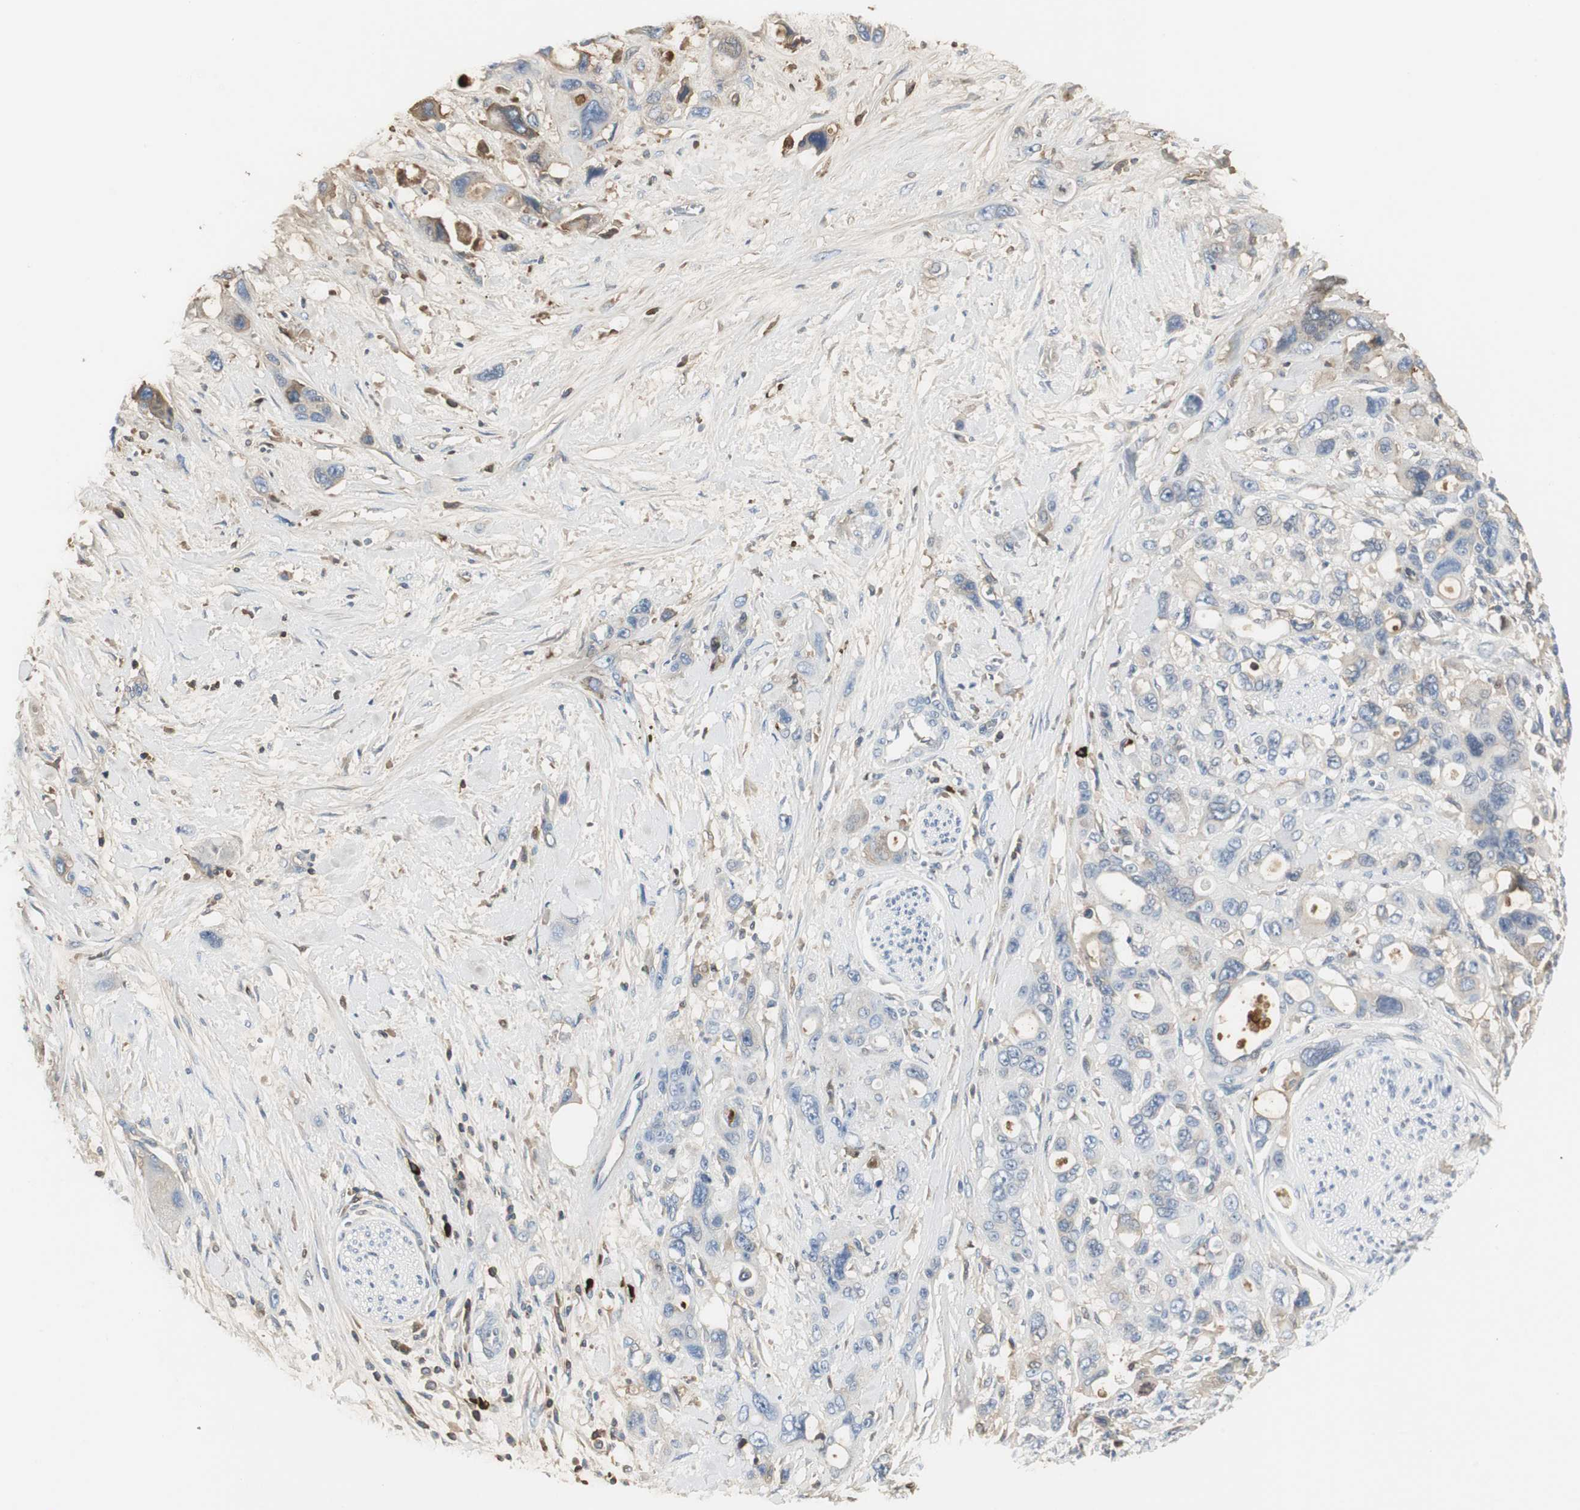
{"staining": {"intensity": "weak", "quantity": "<25%", "location": "cytoplasmic/membranous"}, "tissue": "pancreatic cancer", "cell_type": "Tumor cells", "image_type": "cancer", "snomed": [{"axis": "morphology", "description": "Adenocarcinoma, NOS"}, {"axis": "topography", "description": "Pancreas"}], "caption": "A high-resolution image shows immunohistochemistry (IHC) staining of pancreatic adenocarcinoma, which reveals no significant positivity in tumor cells.", "gene": "IGHA1", "patient": {"sex": "male", "age": 46}}